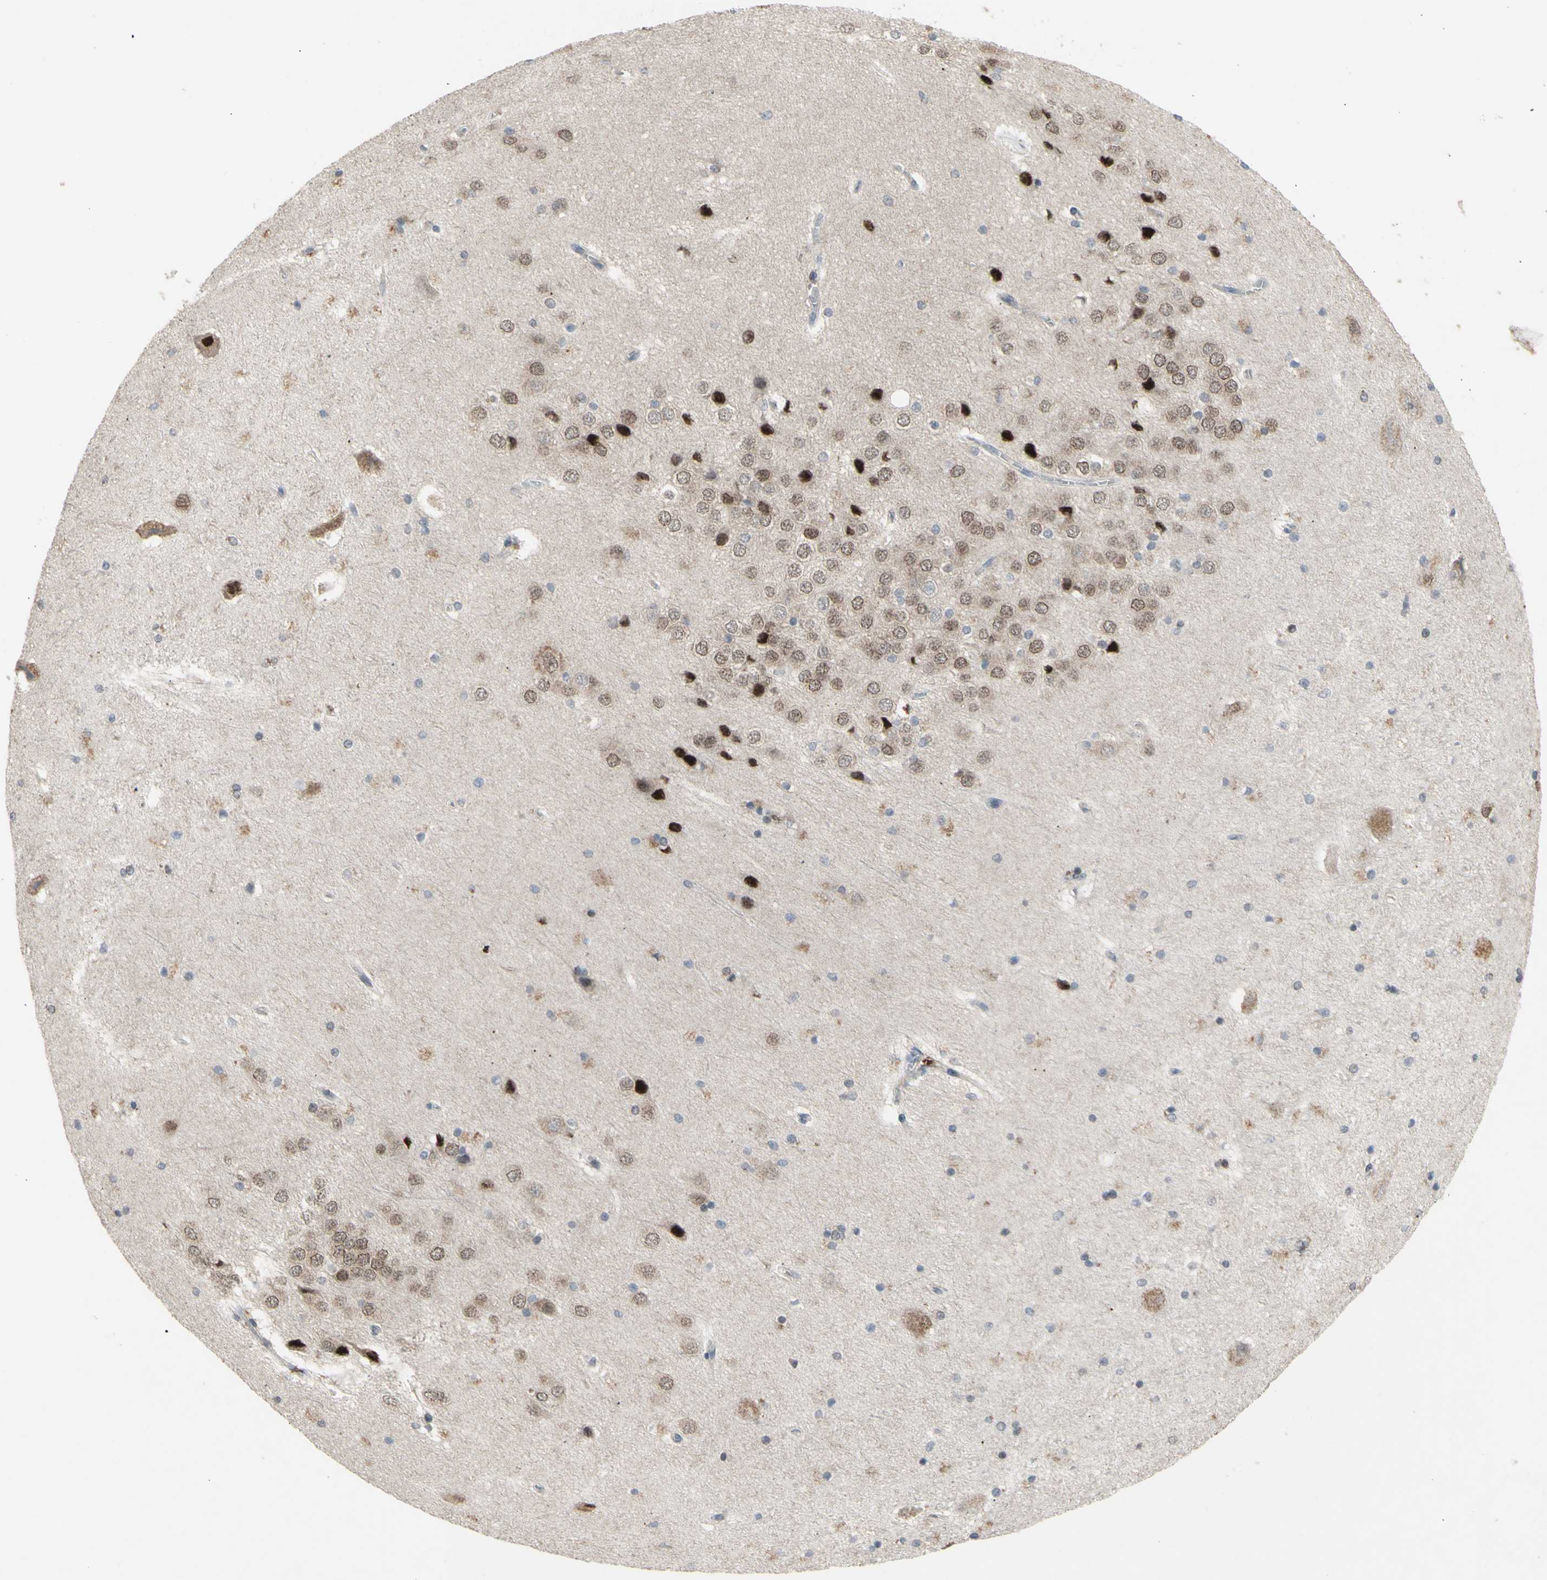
{"staining": {"intensity": "negative", "quantity": "none", "location": "none"}, "tissue": "hippocampus", "cell_type": "Glial cells", "image_type": "normal", "snomed": [{"axis": "morphology", "description": "Normal tissue, NOS"}, {"axis": "topography", "description": "Hippocampus"}], "caption": "Human hippocampus stained for a protein using immunohistochemistry (IHC) shows no expression in glial cells.", "gene": "NLRP1", "patient": {"sex": "female", "age": 19}}